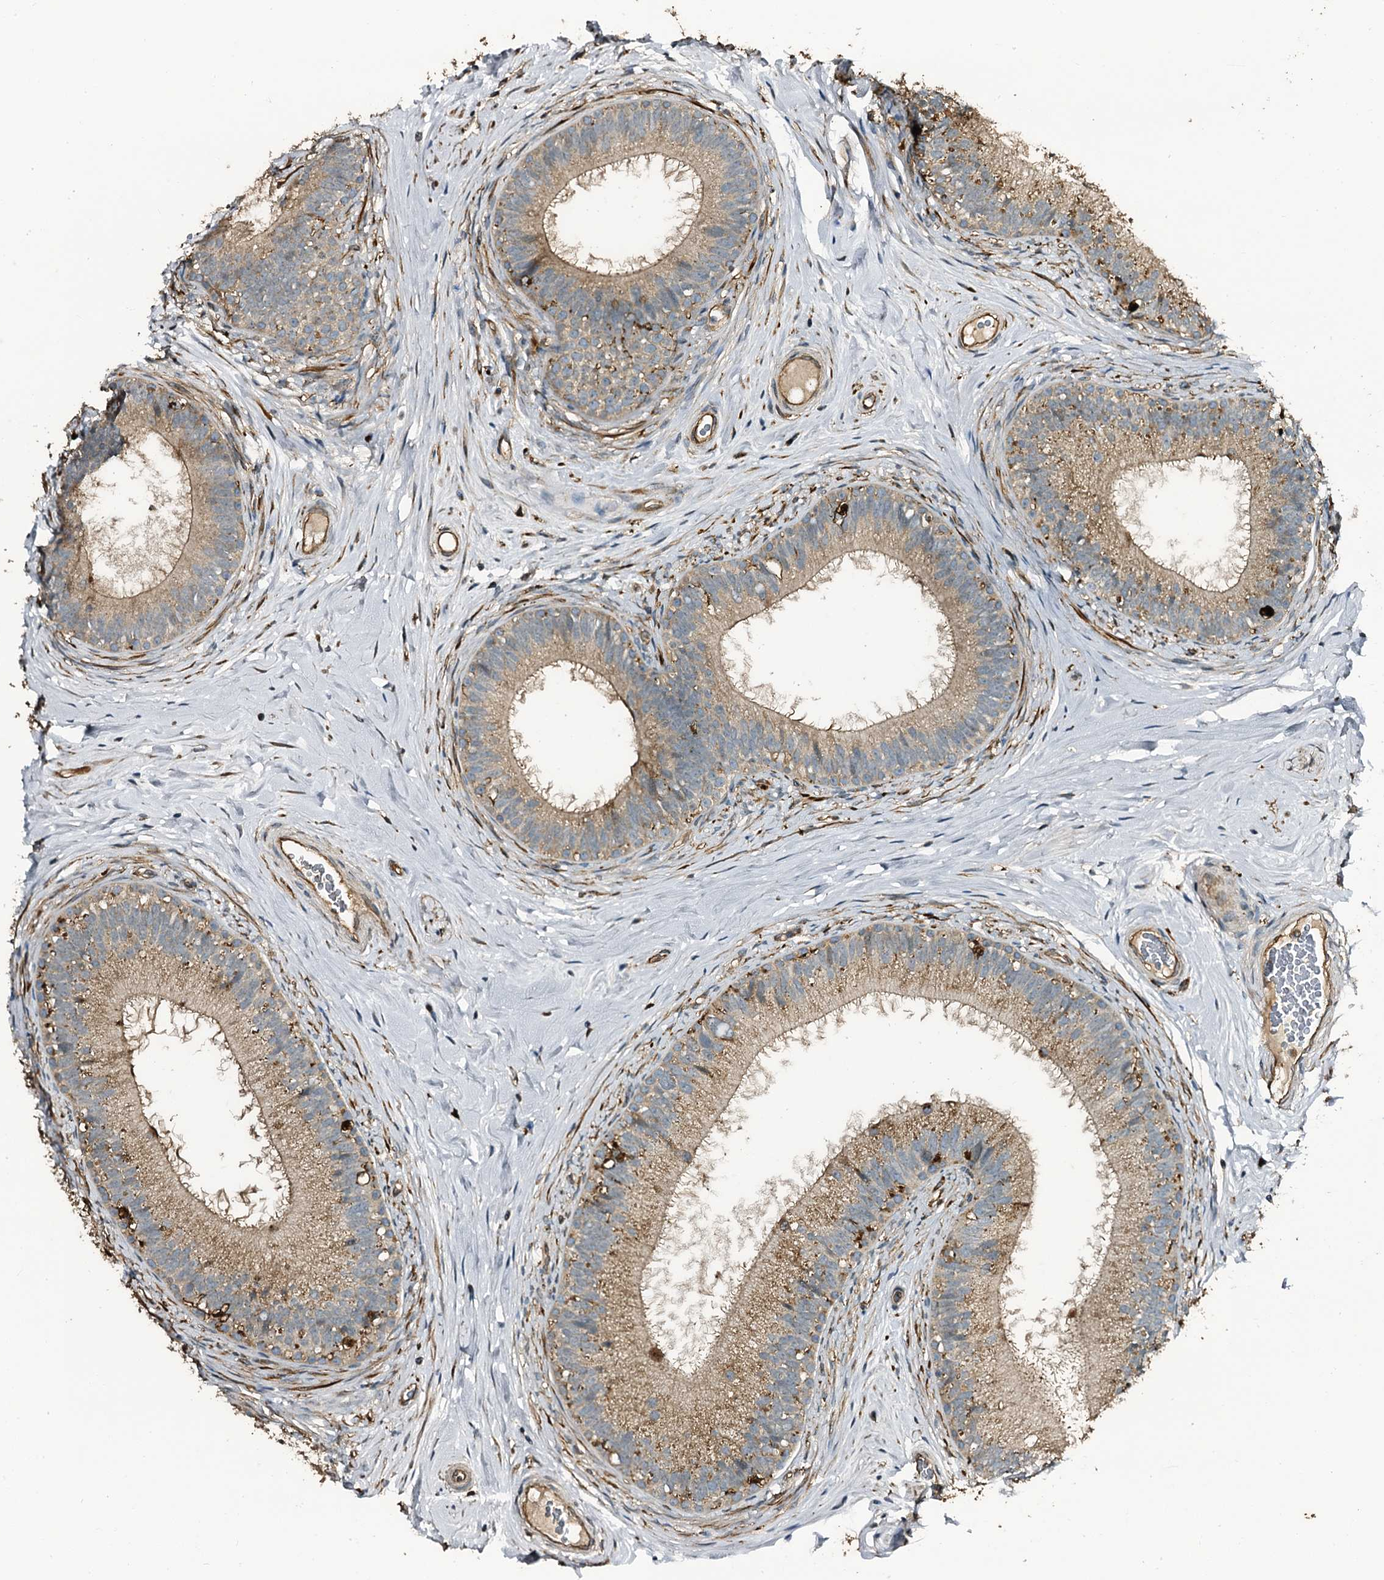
{"staining": {"intensity": "moderate", "quantity": "25%-75%", "location": "cytoplasmic/membranous"}, "tissue": "epididymis", "cell_type": "Glandular cells", "image_type": "normal", "snomed": [{"axis": "morphology", "description": "Normal tissue, NOS"}, {"axis": "topography", "description": "Epididymis"}], "caption": "Brown immunohistochemical staining in normal human epididymis displays moderate cytoplasmic/membranous expression in approximately 25%-75% of glandular cells. The staining was performed using DAB, with brown indicating positive protein expression. Nuclei are stained blue with hematoxylin.", "gene": "TPGS2", "patient": {"sex": "male", "age": 33}}